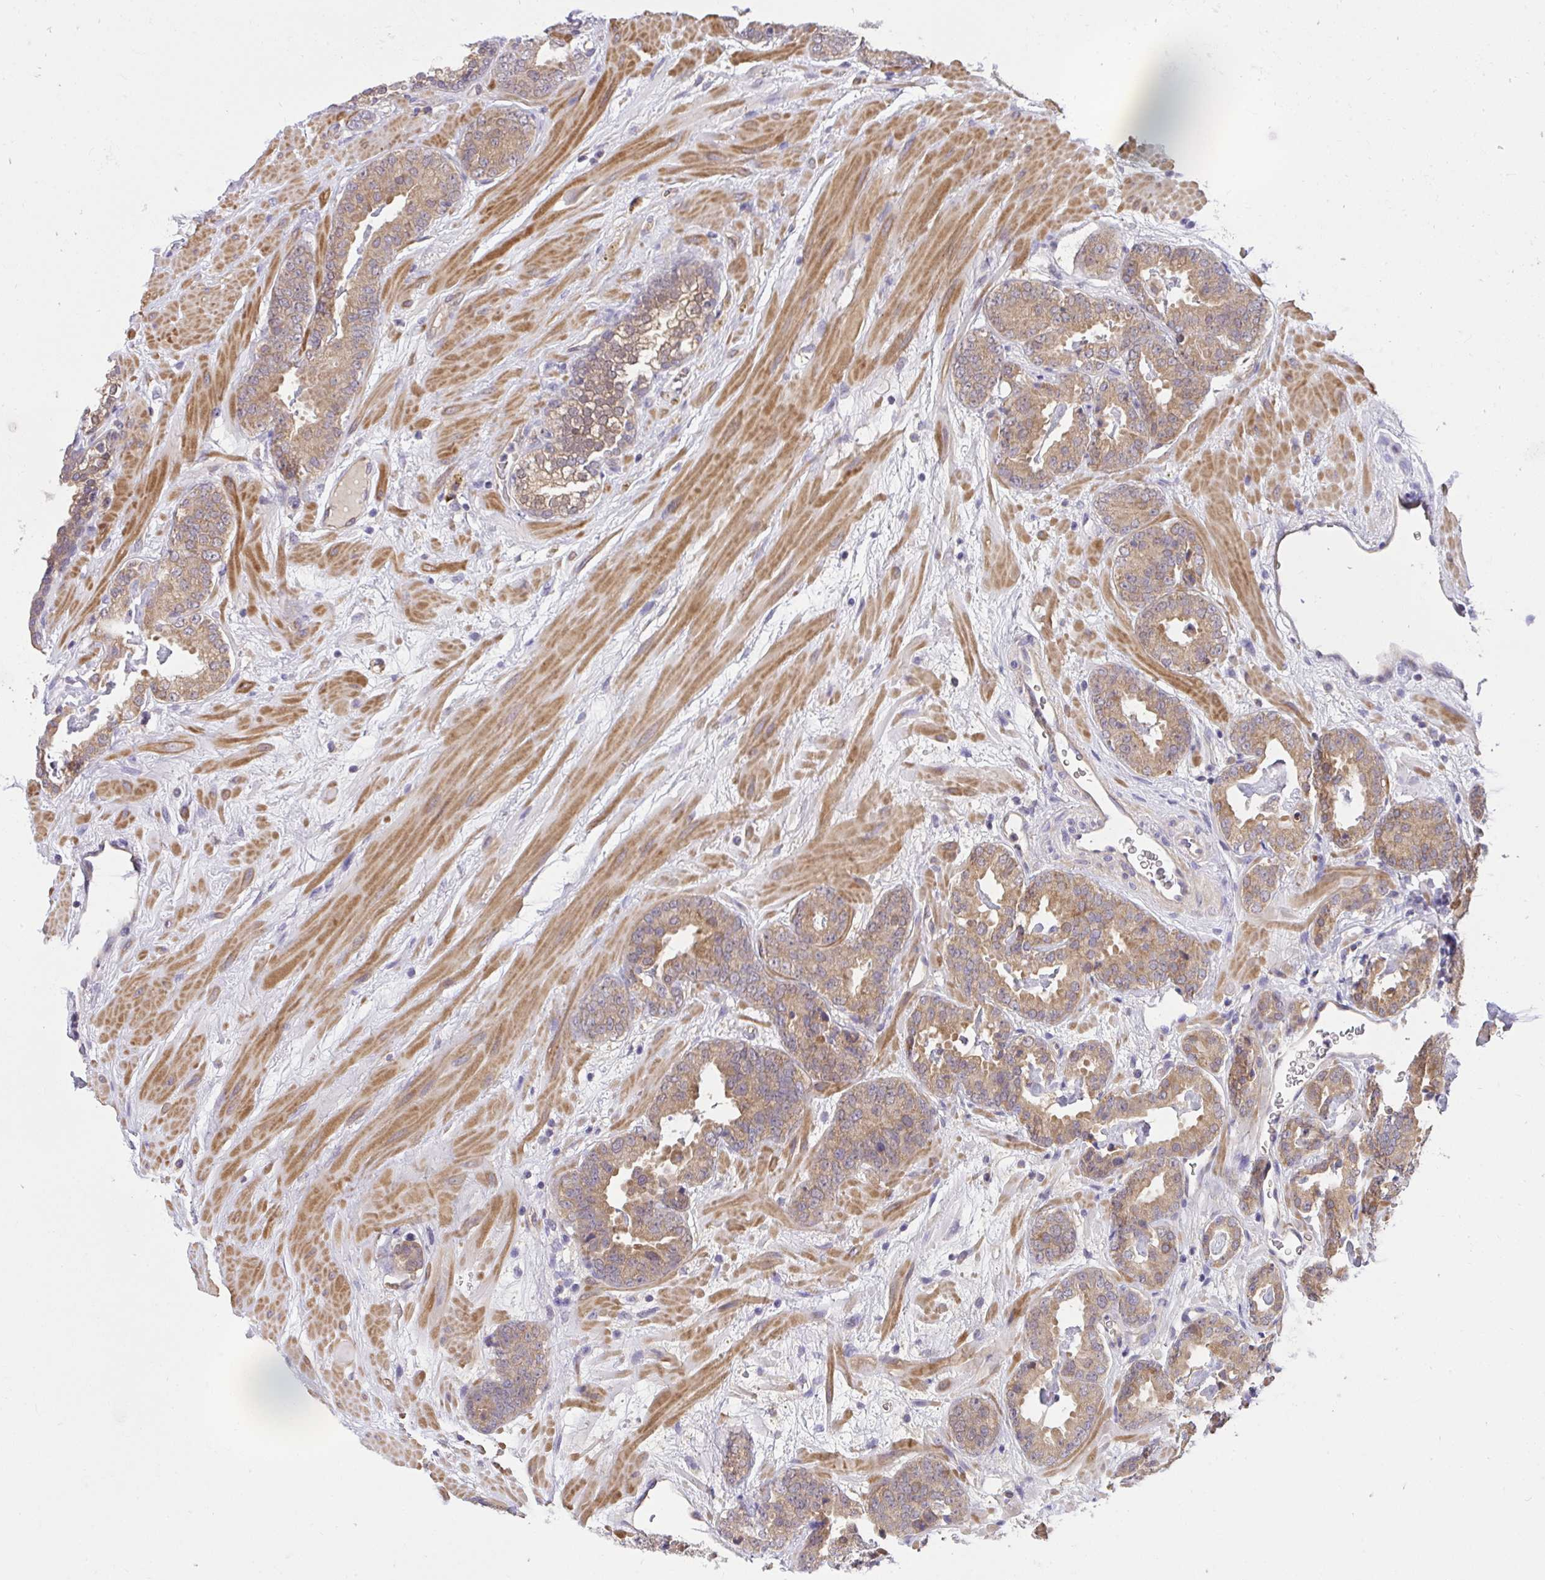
{"staining": {"intensity": "weak", "quantity": "25%-75%", "location": "cytoplasmic/membranous"}, "tissue": "prostate cancer", "cell_type": "Tumor cells", "image_type": "cancer", "snomed": [{"axis": "morphology", "description": "Adenocarcinoma, Low grade"}, {"axis": "topography", "description": "Prostate"}], "caption": "Tumor cells show low levels of weak cytoplasmic/membranous staining in approximately 25%-75% of cells in human prostate cancer (low-grade adenocarcinoma).", "gene": "C19orf54", "patient": {"sex": "male", "age": 62}}